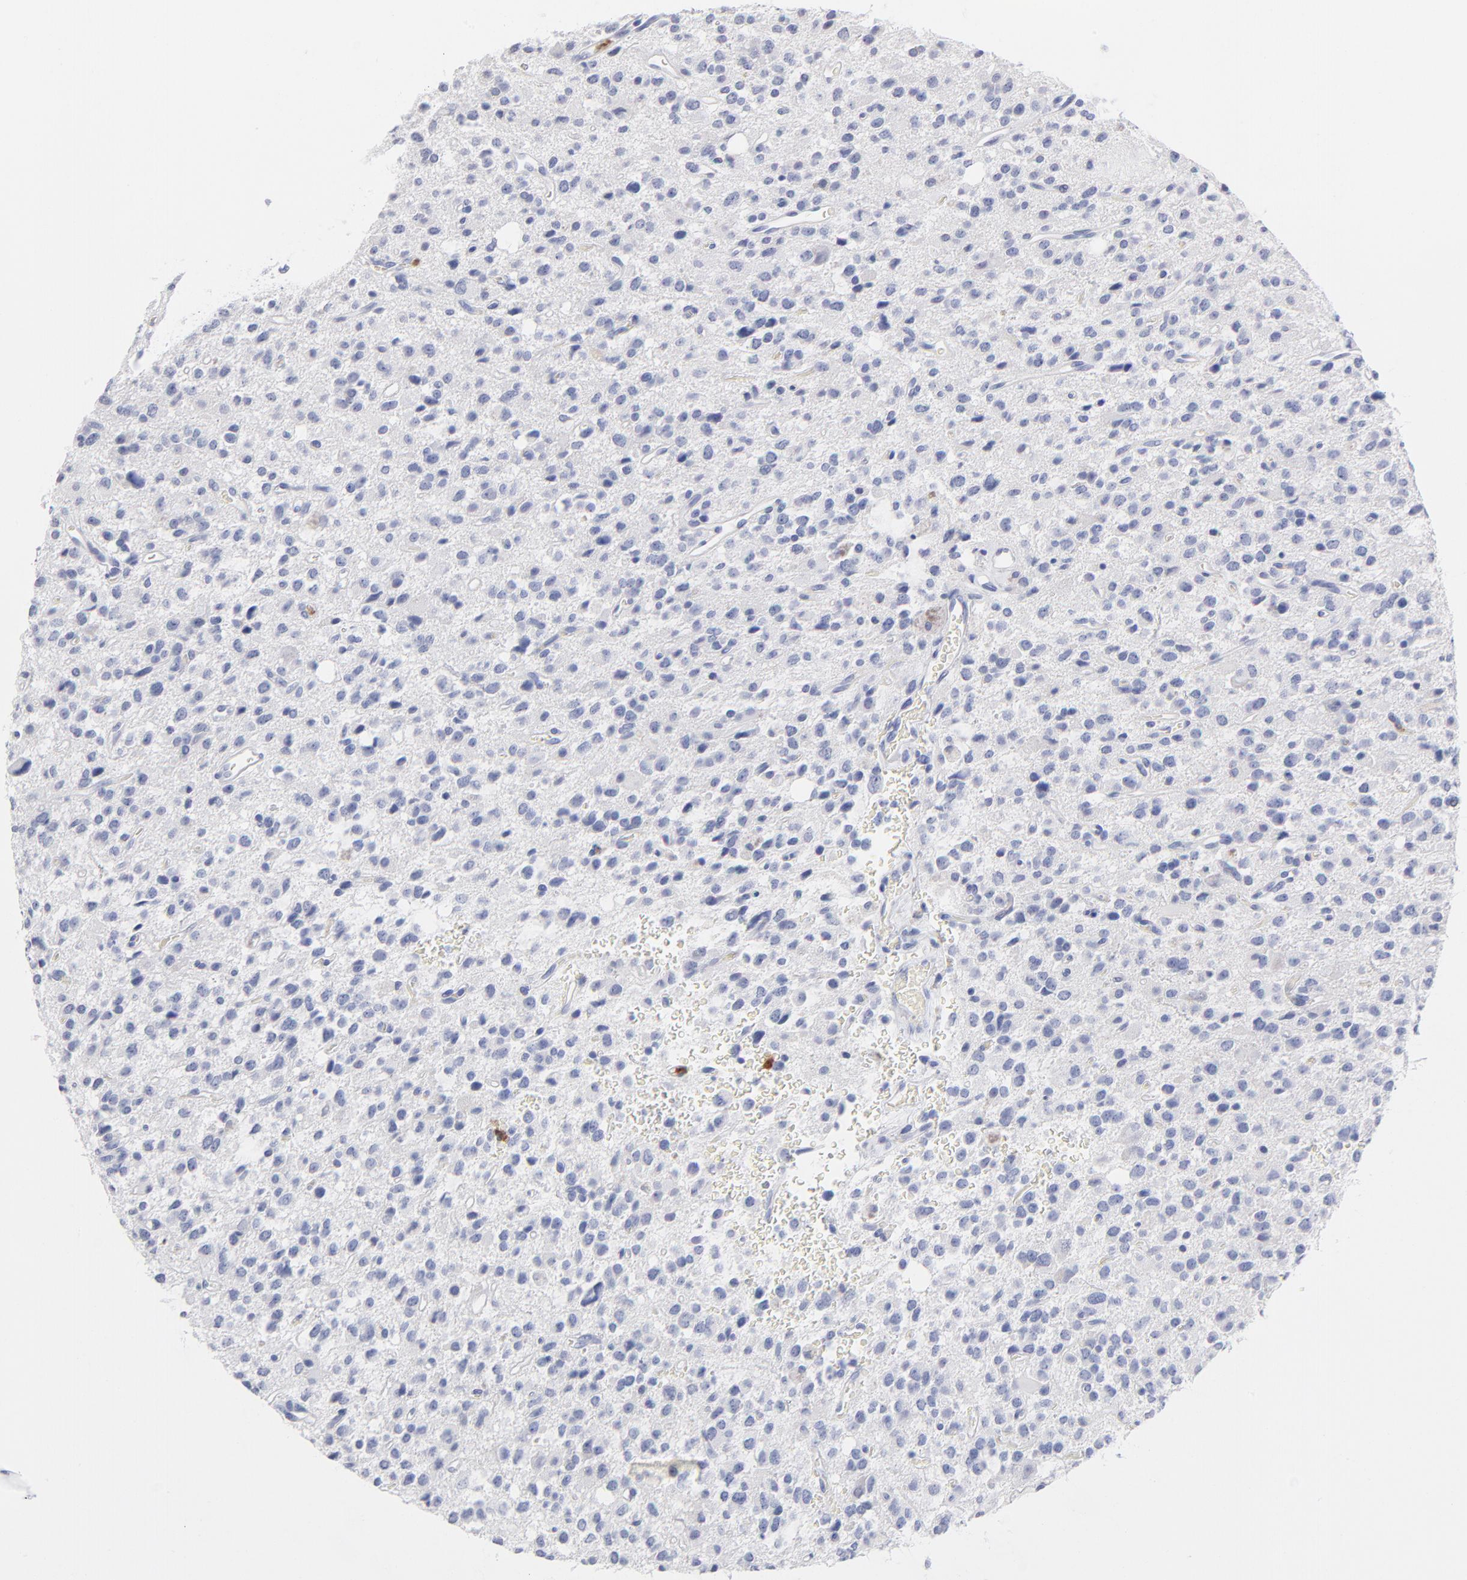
{"staining": {"intensity": "negative", "quantity": "none", "location": "none"}, "tissue": "glioma", "cell_type": "Tumor cells", "image_type": "cancer", "snomed": [{"axis": "morphology", "description": "Glioma, malignant, High grade"}, {"axis": "topography", "description": "Brain"}], "caption": "Tumor cells are negative for protein expression in human glioma.", "gene": "ARG1", "patient": {"sex": "male", "age": 47}}